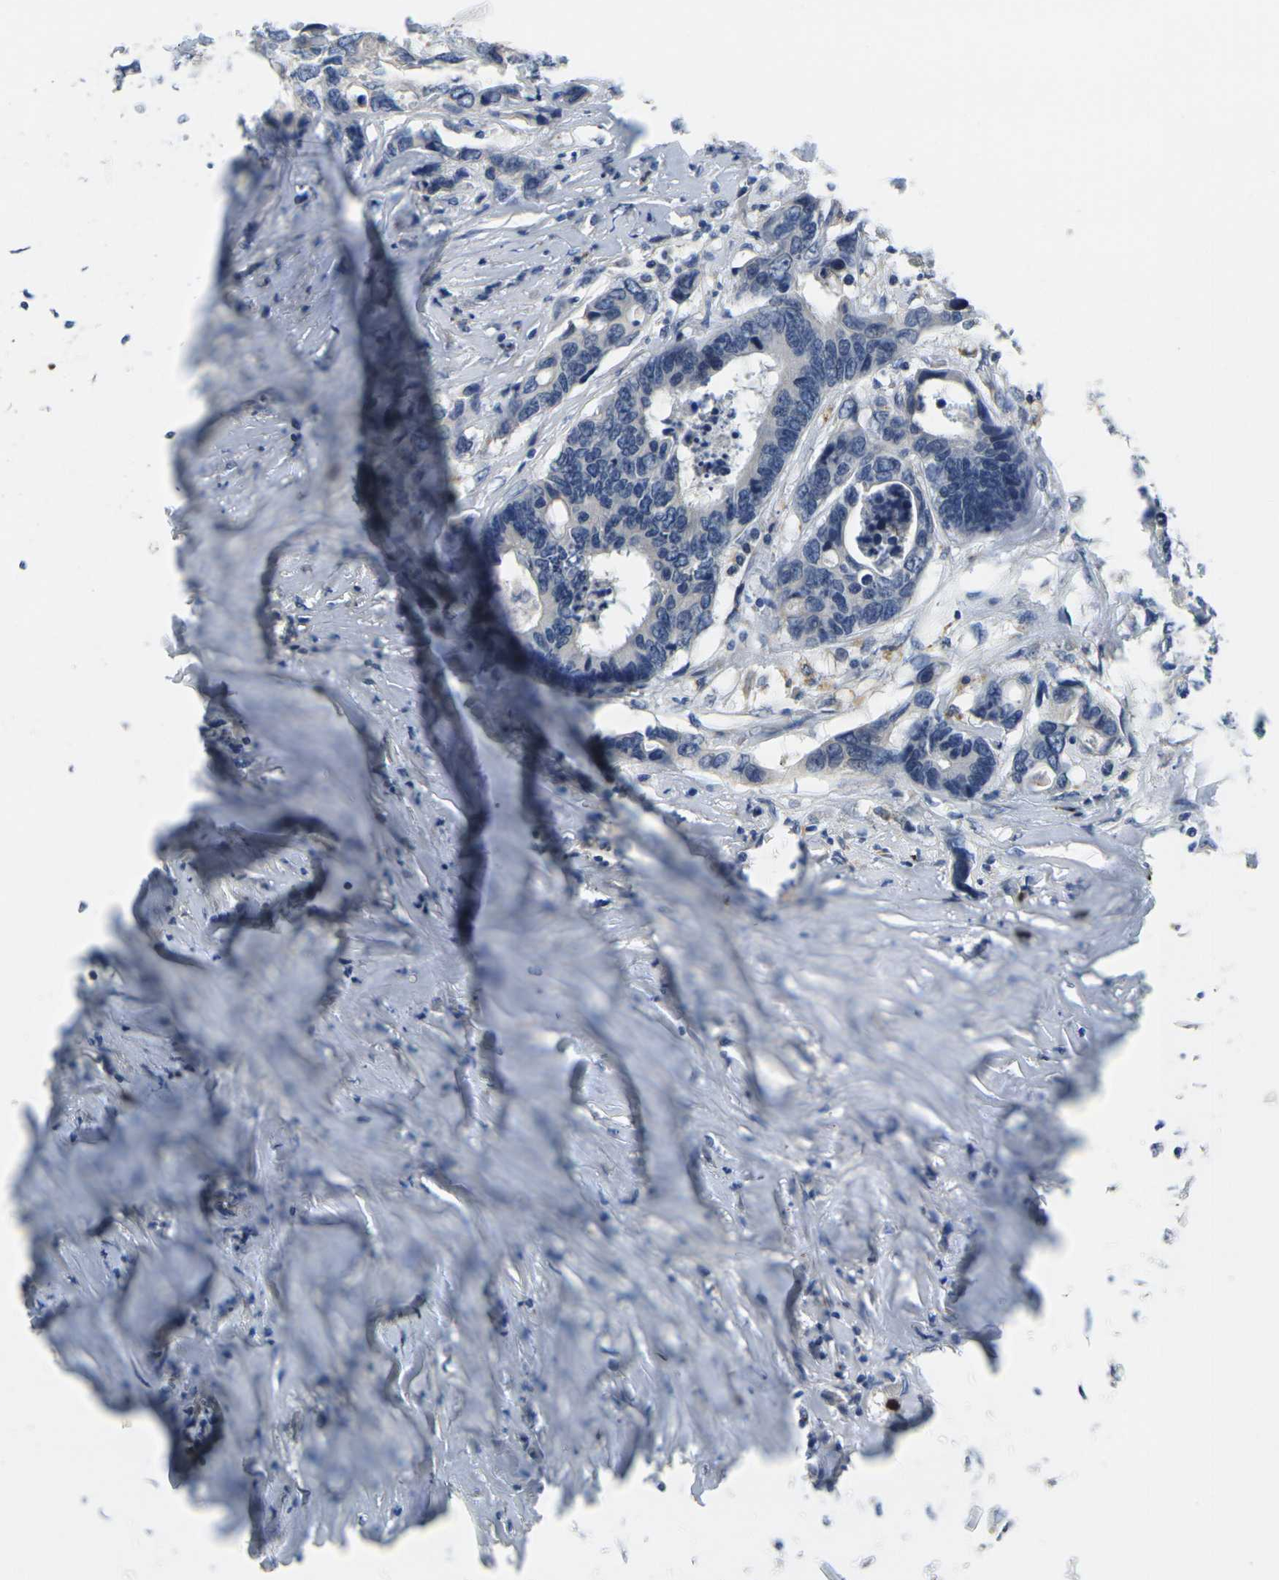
{"staining": {"intensity": "negative", "quantity": "none", "location": "none"}, "tissue": "colorectal cancer", "cell_type": "Tumor cells", "image_type": "cancer", "snomed": [{"axis": "morphology", "description": "Adenocarcinoma, NOS"}, {"axis": "topography", "description": "Rectum"}], "caption": "Tumor cells show no significant expression in colorectal cancer. Nuclei are stained in blue.", "gene": "GPR15", "patient": {"sex": "male", "age": 55}}